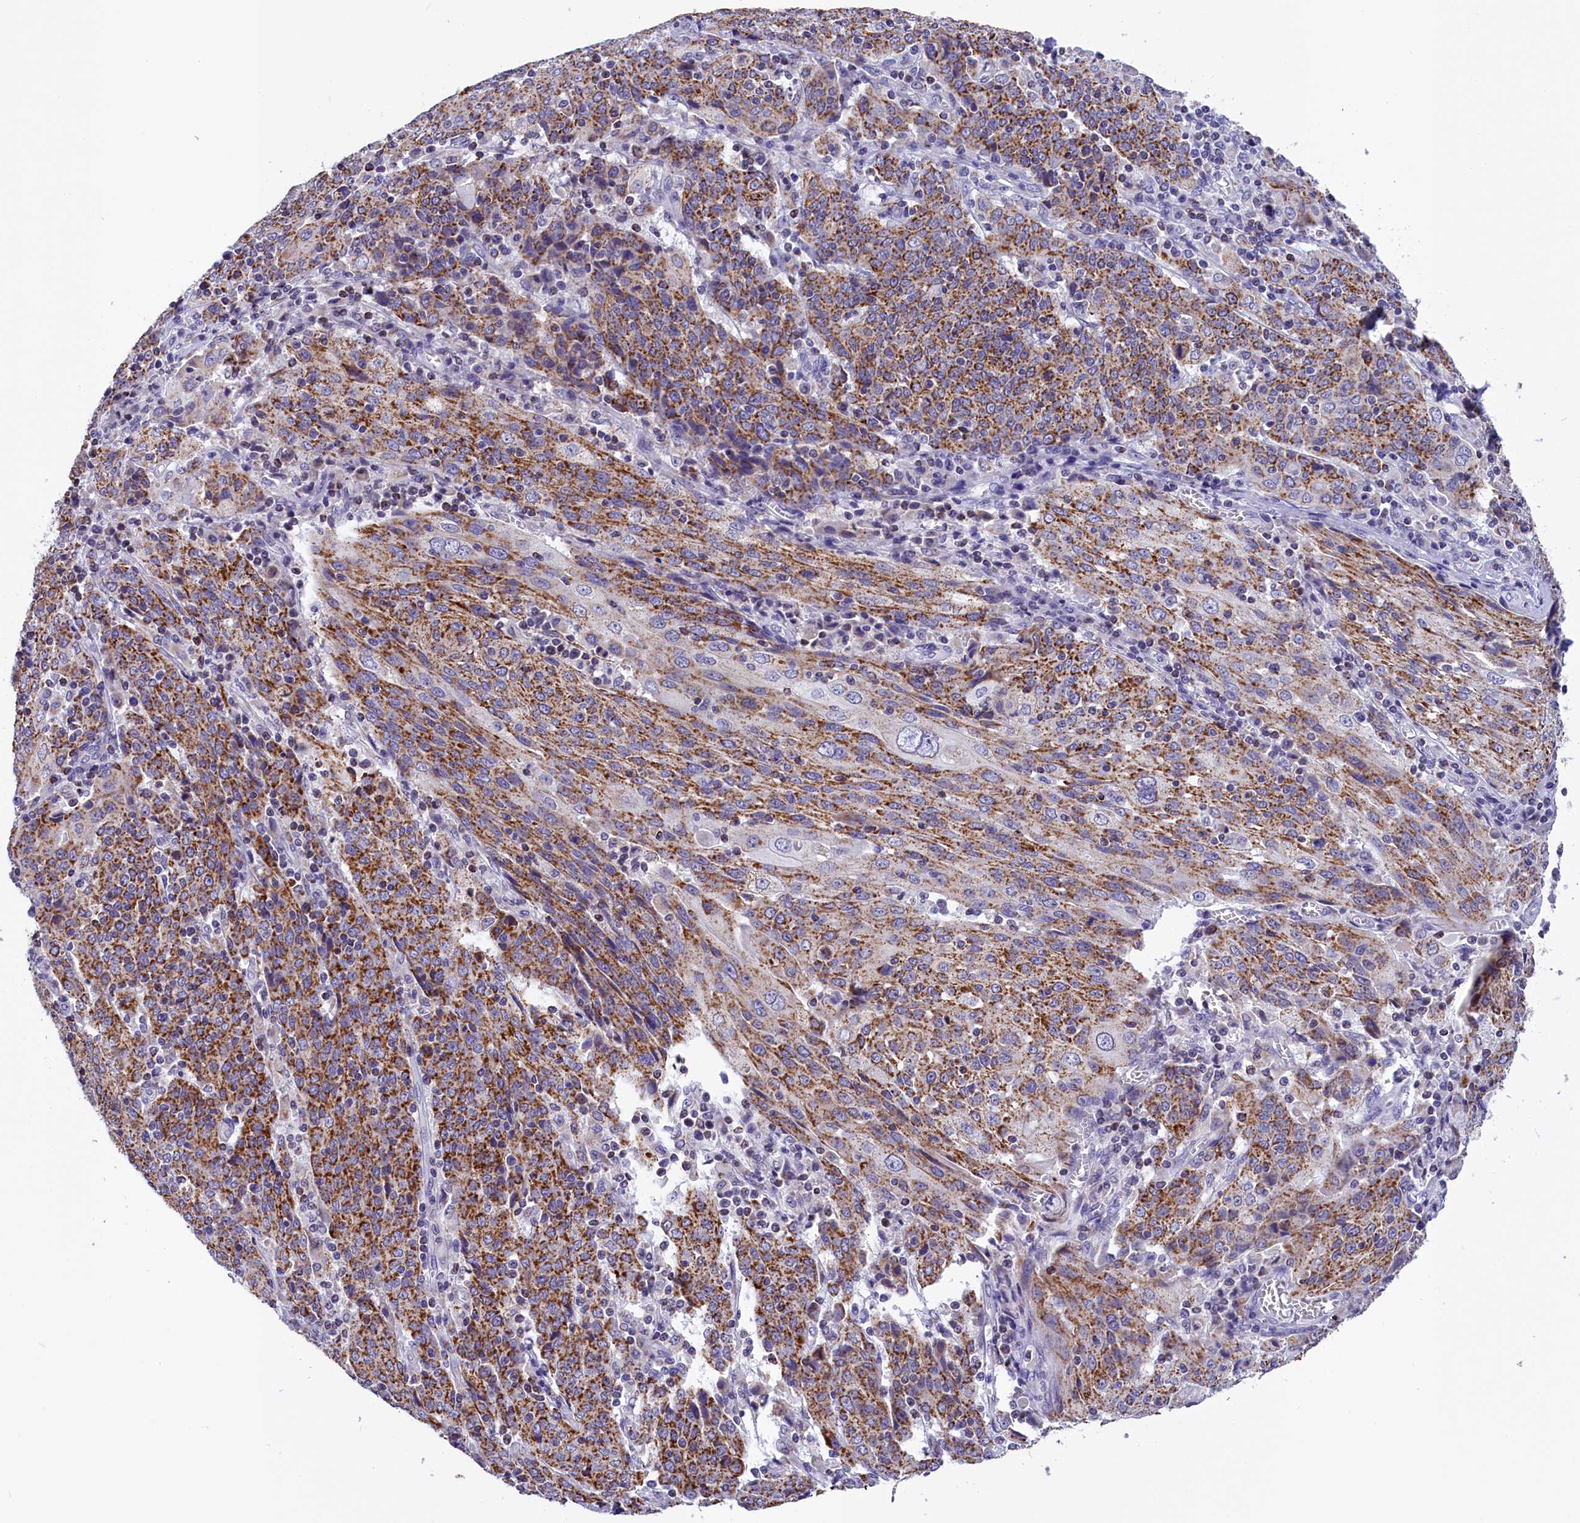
{"staining": {"intensity": "moderate", "quantity": "25%-75%", "location": "cytoplasmic/membranous"}, "tissue": "cervical cancer", "cell_type": "Tumor cells", "image_type": "cancer", "snomed": [{"axis": "morphology", "description": "Squamous cell carcinoma, NOS"}, {"axis": "topography", "description": "Cervix"}], "caption": "An IHC micrograph of neoplastic tissue is shown. Protein staining in brown highlights moderate cytoplasmic/membranous positivity in cervical cancer (squamous cell carcinoma) within tumor cells.", "gene": "ABAT", "patient": {"sex": "female", "age": 67}}